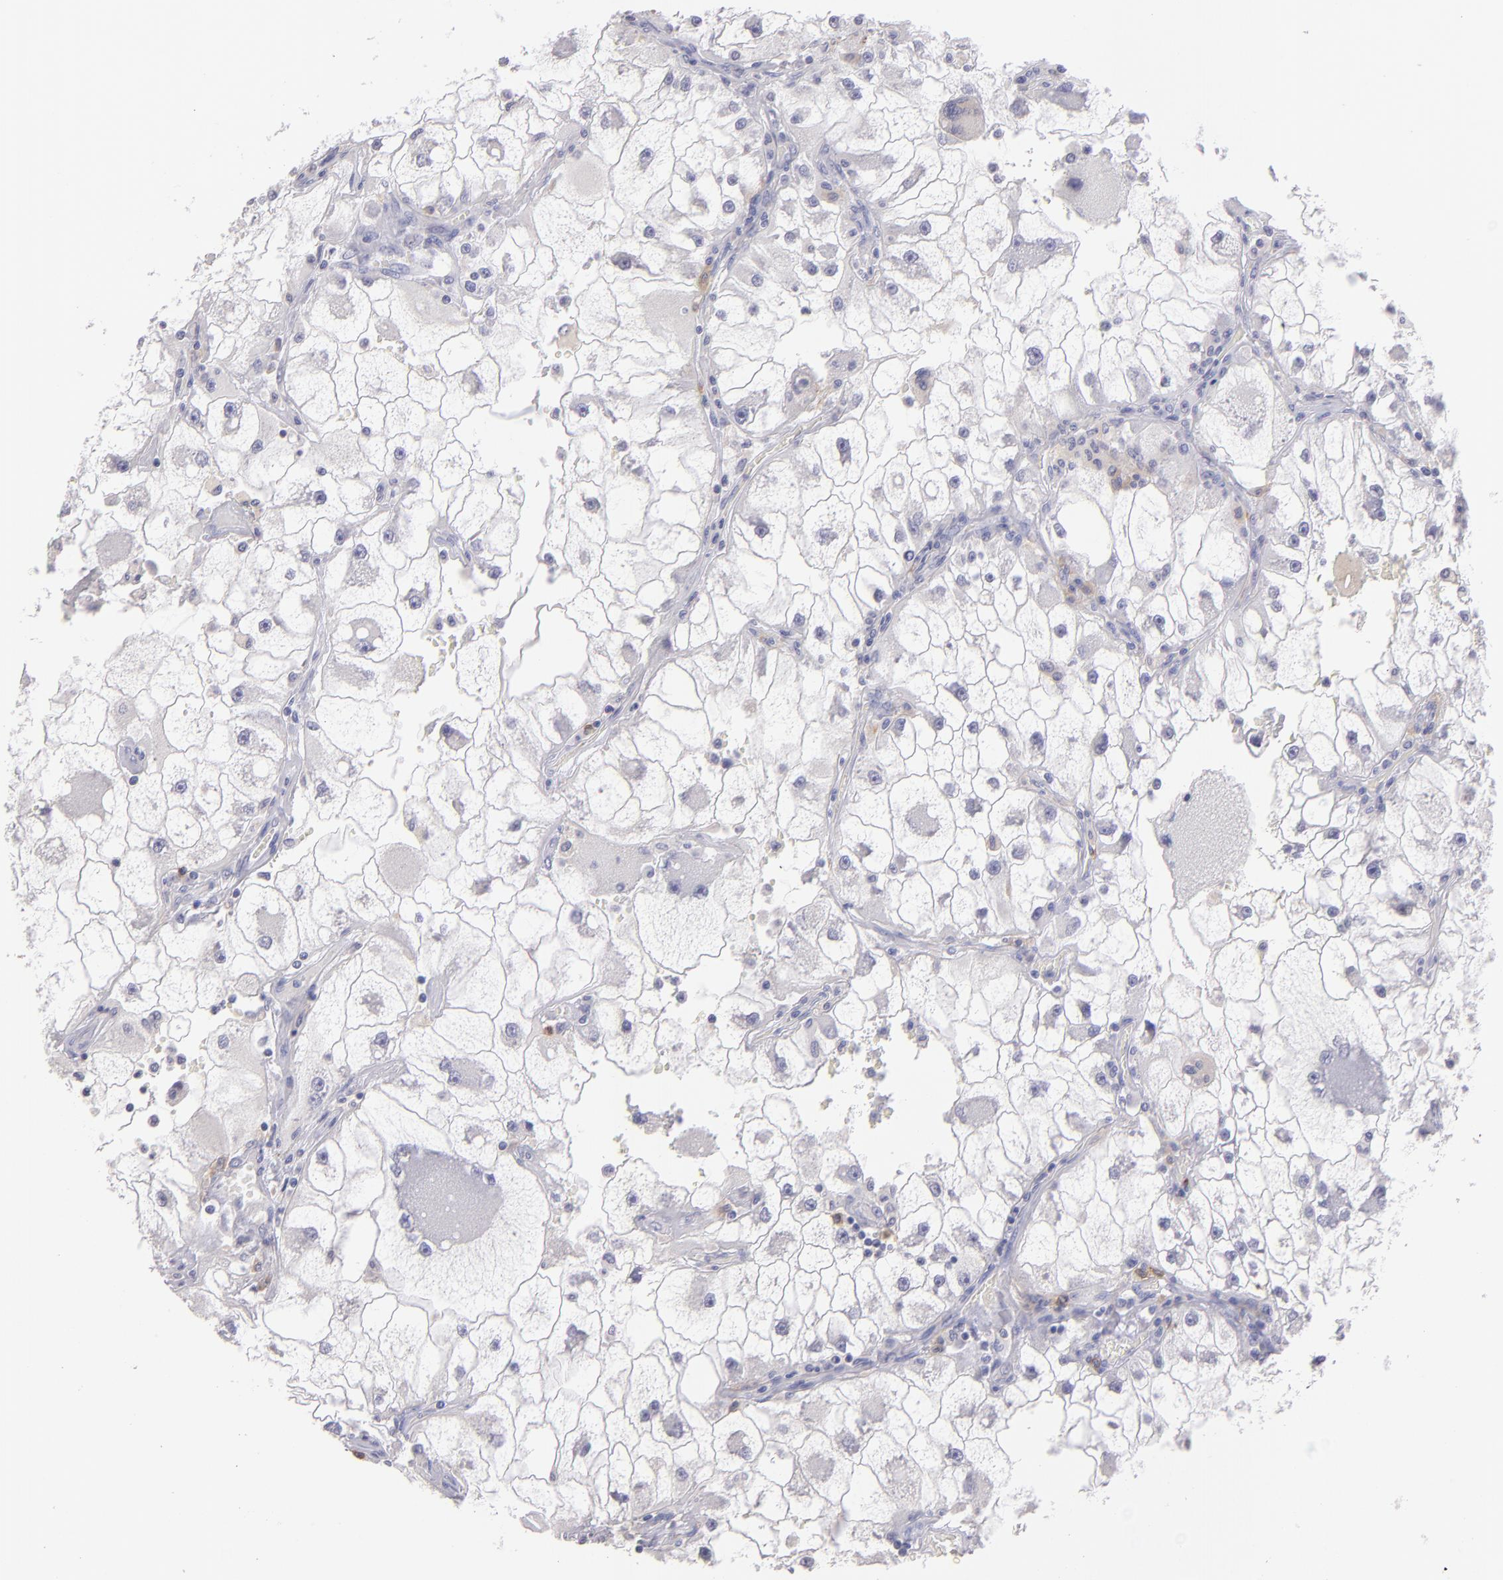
{"staining": {"intensity": "negative", "quantity": "none", "location": "none"}, "tissue": "renal cancer", "cell_type": "Tumor cells", "image_type": "cancer", "snomed": [{"axis": "morphology", "description": "Adenocarcinoma, NOS"}, {"axis": "topography", "description": "Kidney"}], "caption": "The histopathology image shows no significant expression in tumor cells of adenocarcinoma (renal).", "gene": "IL2RA", "patient": {"sex": "female", "age": 73}}